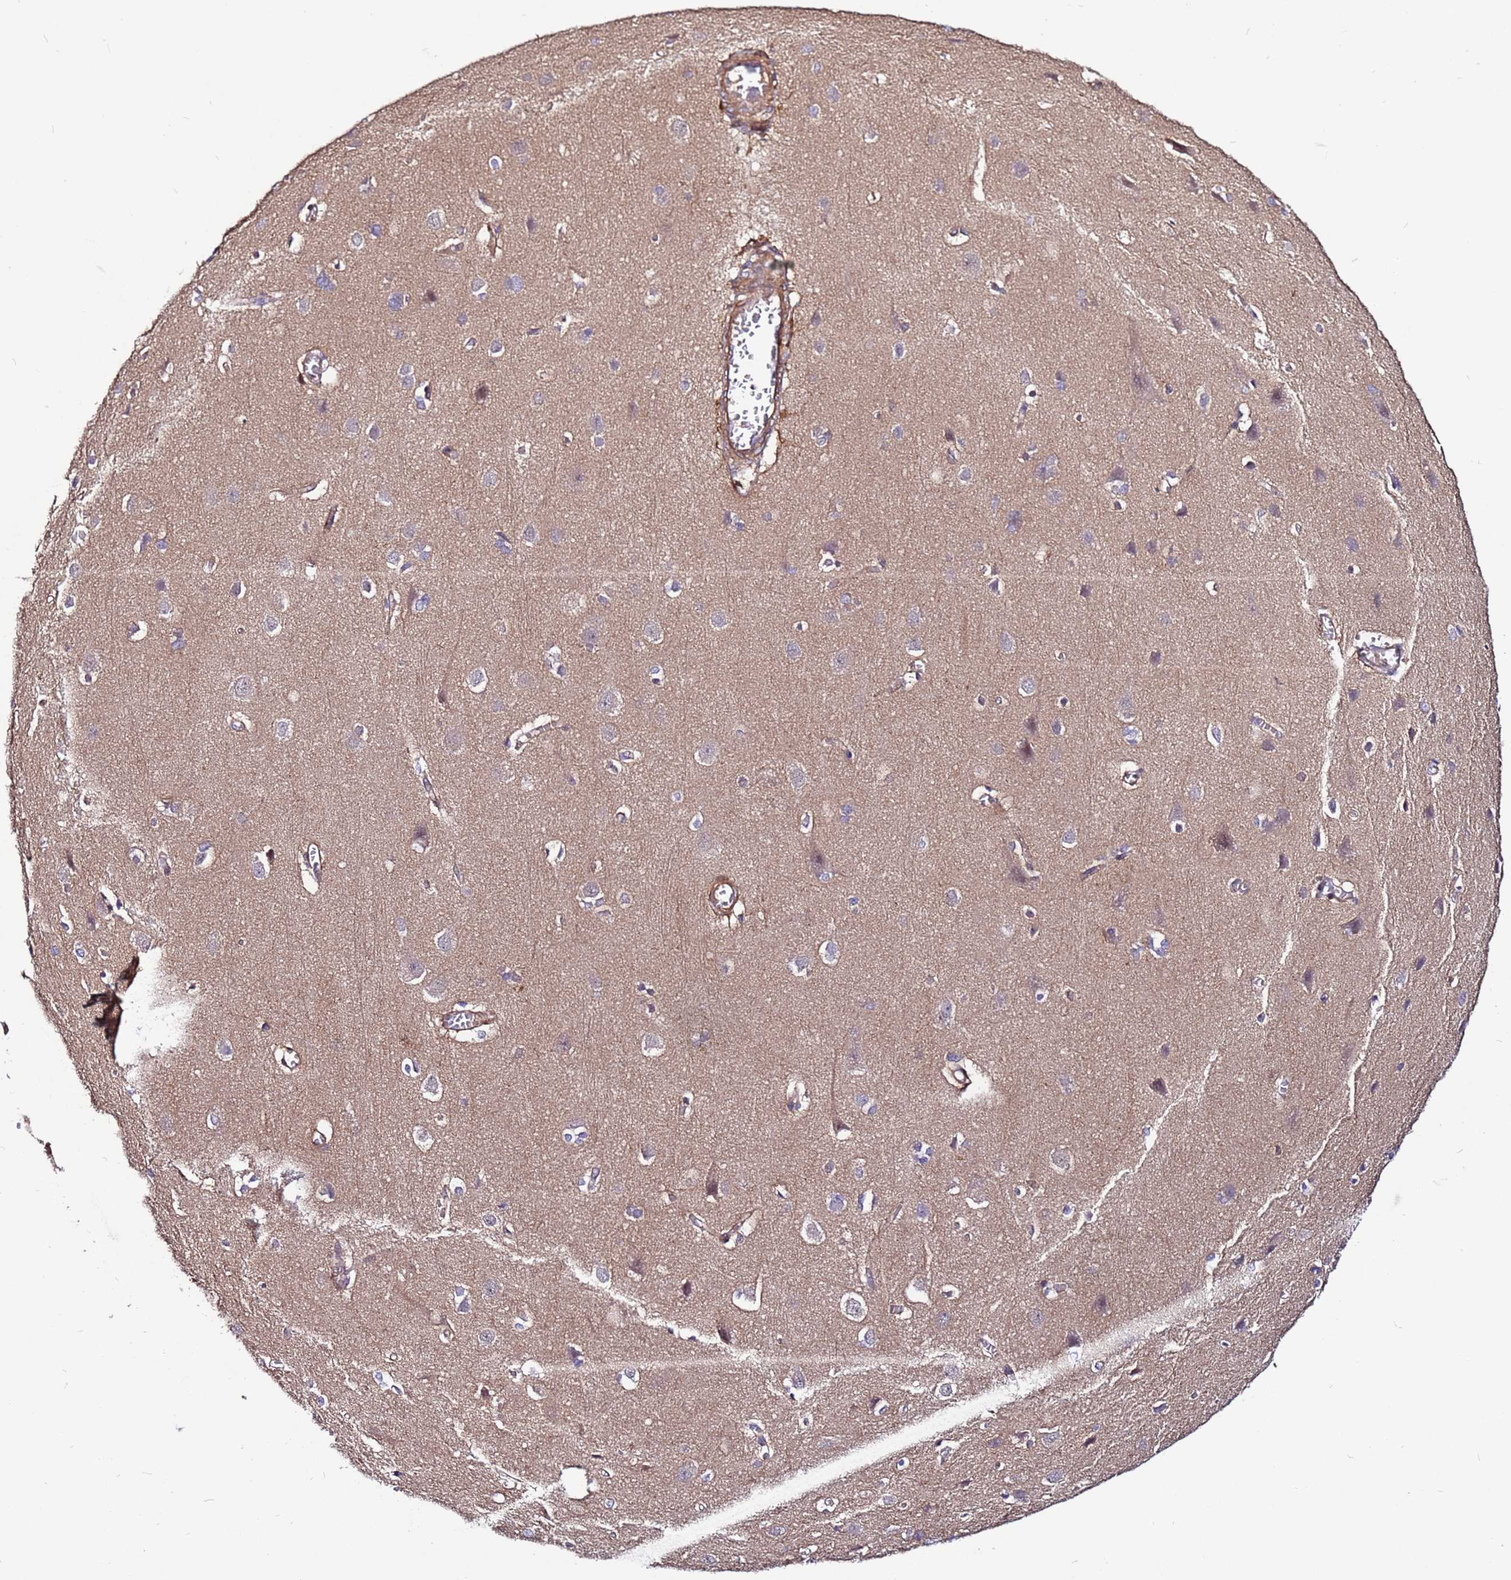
{"staining": {"intensity": "moderate", "quantity": ">75%", "location": "cytoplasmic/membranous"}, "tissue": "cerebral cortex", "cell_type": "Endothelial cells", "image_type": "normal", "snomed": [{"axis": "morphology", "description": "Normal tissue, NOS"}, {"axis": "topography", "description": "Cerebral cortex"}], "caption": "Immunohistochemical staining of benign human cerebral cortex demonstrates >75% levels of moderate cytoplasmic/membranous protein positivity in approximately >75% of endothelial cells. (brown staining indicates protein expression, while blue staining denotes nuclei).", "gene": "STK38L", "patient": {"sex": "male", "age": 37}}